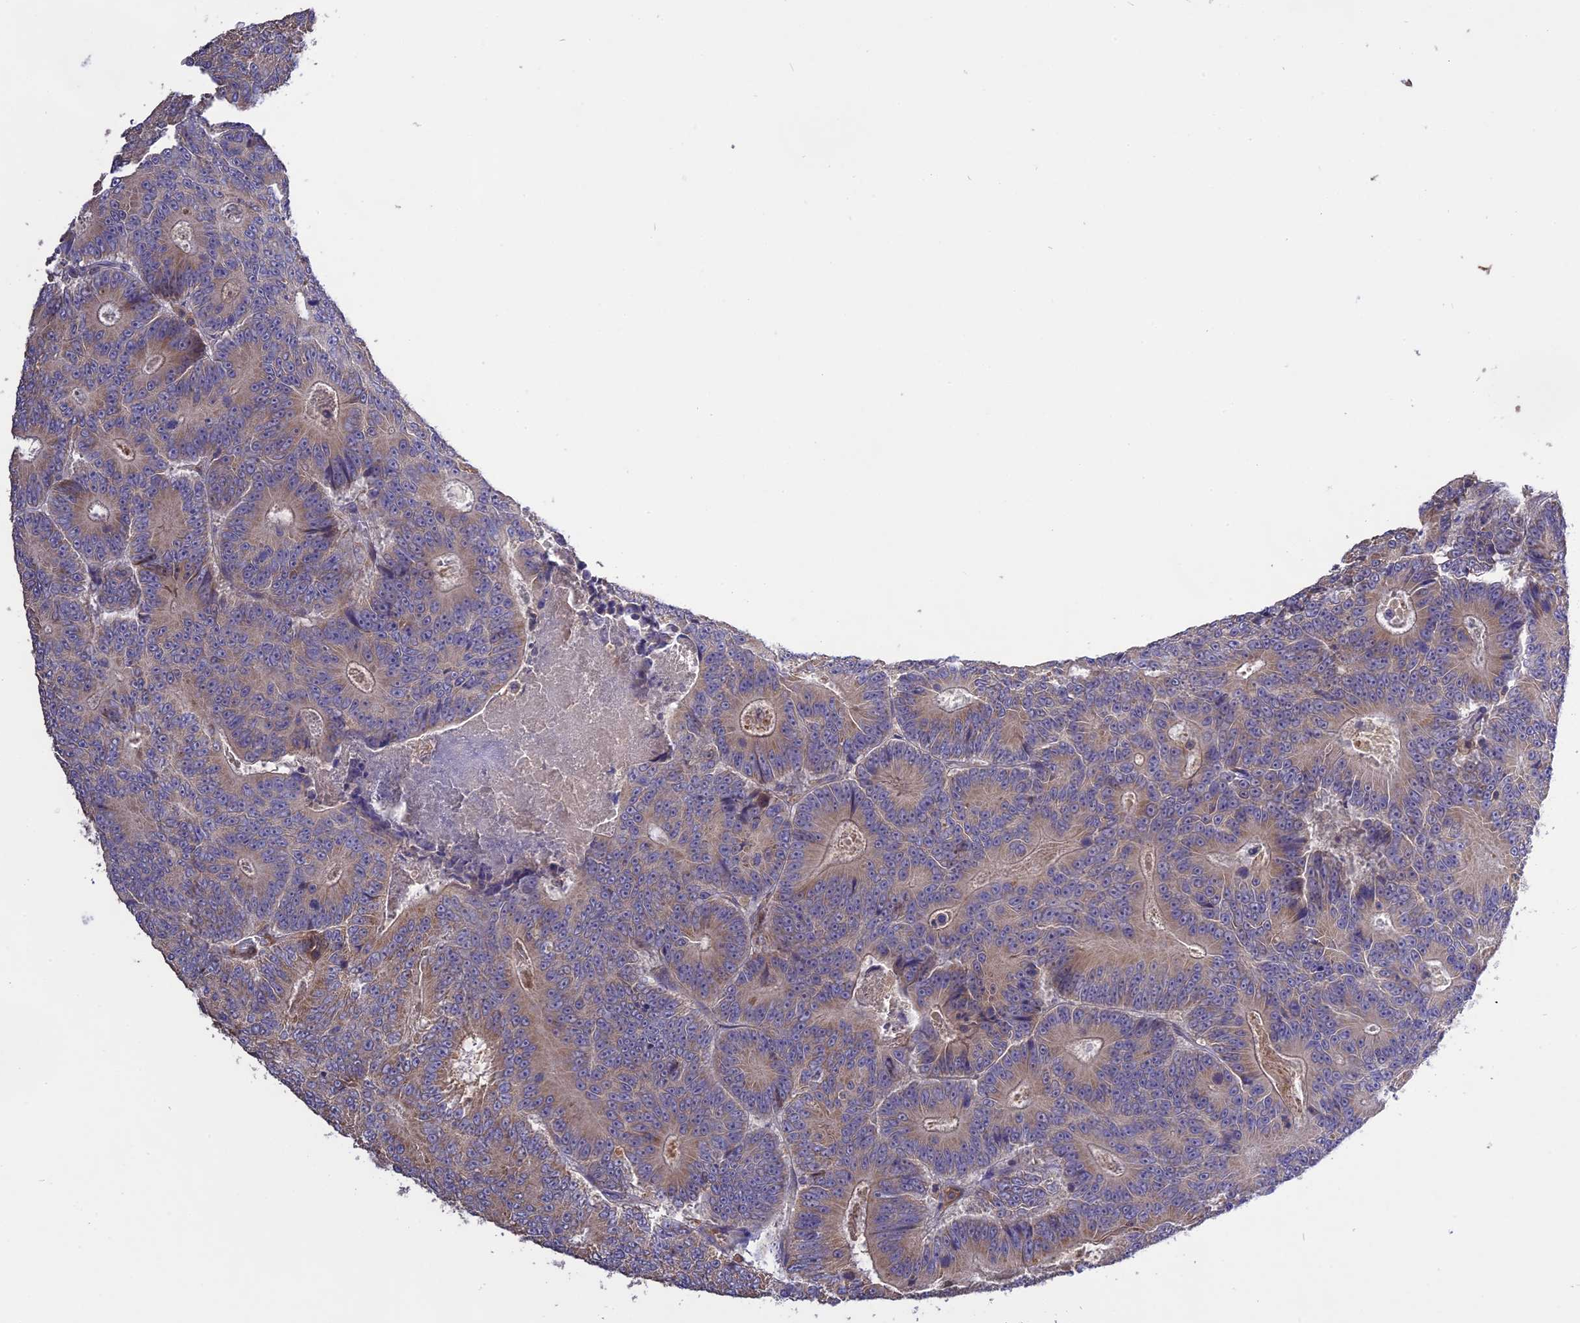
{"staining": {"intensity": "moderate", "quantity": "<25%", "location": "cytoplasmic/membranous"}, "tissue": "colorectal cancer", "cell_type": "Tumor cells", "image_type": "cancer", "snomed": [{"axis": "morphology", "description": "Adenocarcinoma, NOS"}, {"axis": "topography", "description": "Colon"}], "caption": "Brown immunohistochemical staining in colorectal adenocarcinoma reveals moderate cytoplasmic/membranous staining in approximately <25% of tumor cells.", "gene": "NUDT8", "patient": {"sex": "male", "age": 83}}